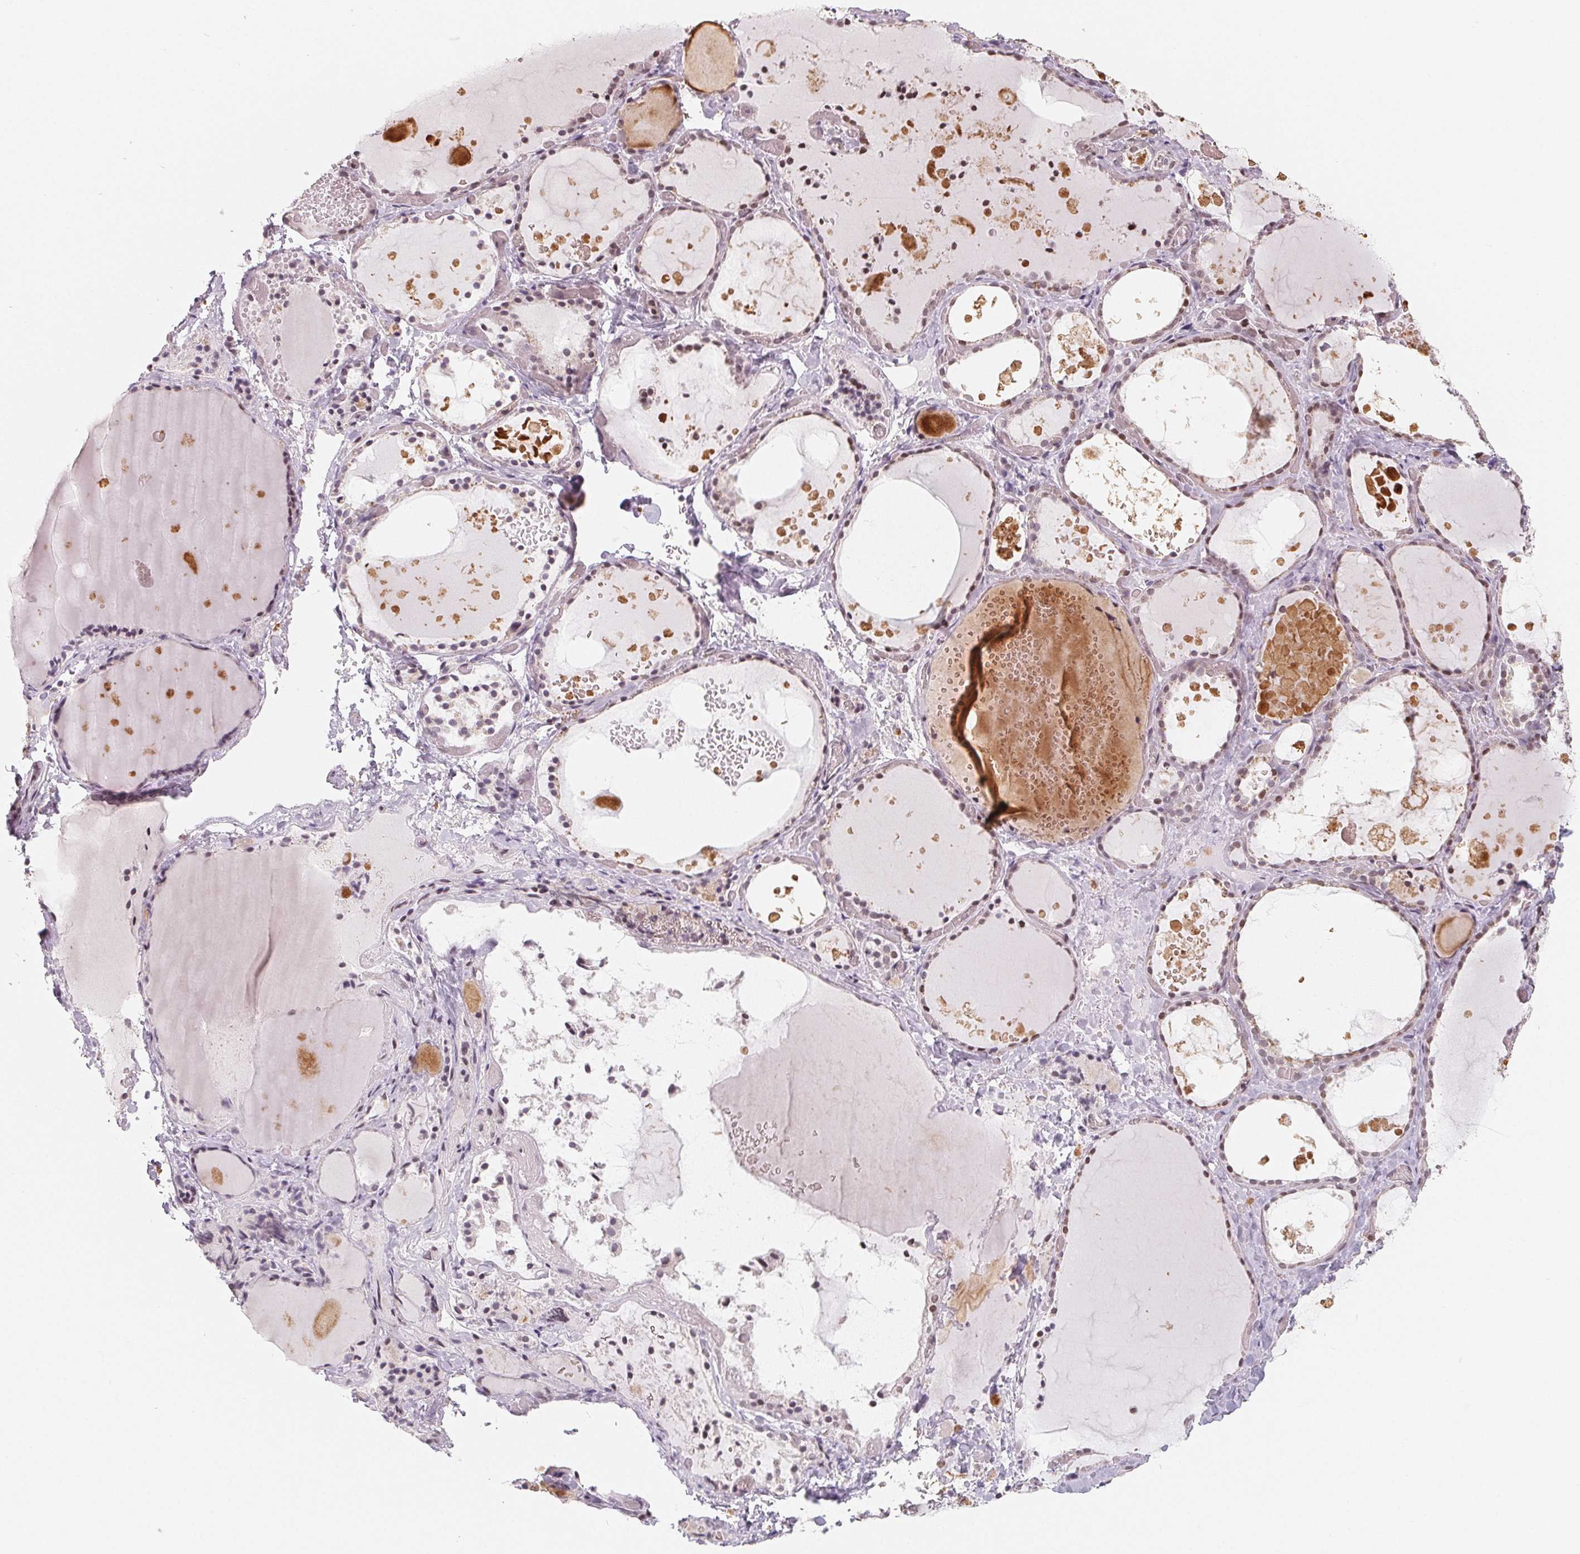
{"staining": {"intensity": "weak", "quantity": ">75%", "location": "nuclear"}, "tissue": "thyroid gland", "cell_type": "Glandular cells", "image_type": "normal", "snomed": [{"axis": "morphology", "description": "Normal tissue, NOS"}, {"axis": "topography", "description": "Thyroid gland"}], "caption": "DAB (3,3'-diaminobenzidine) immunohistochemical staining of normal thyroid gland reveals weak nuclear protein staining in approximately >75% of glandular cells. (DAB (3,3'-diaminobenzidine) IHC with brightfield microscopy, high magnification).", "gene": "CCDC138", "patient": {"sex": "female", "age": 56}}